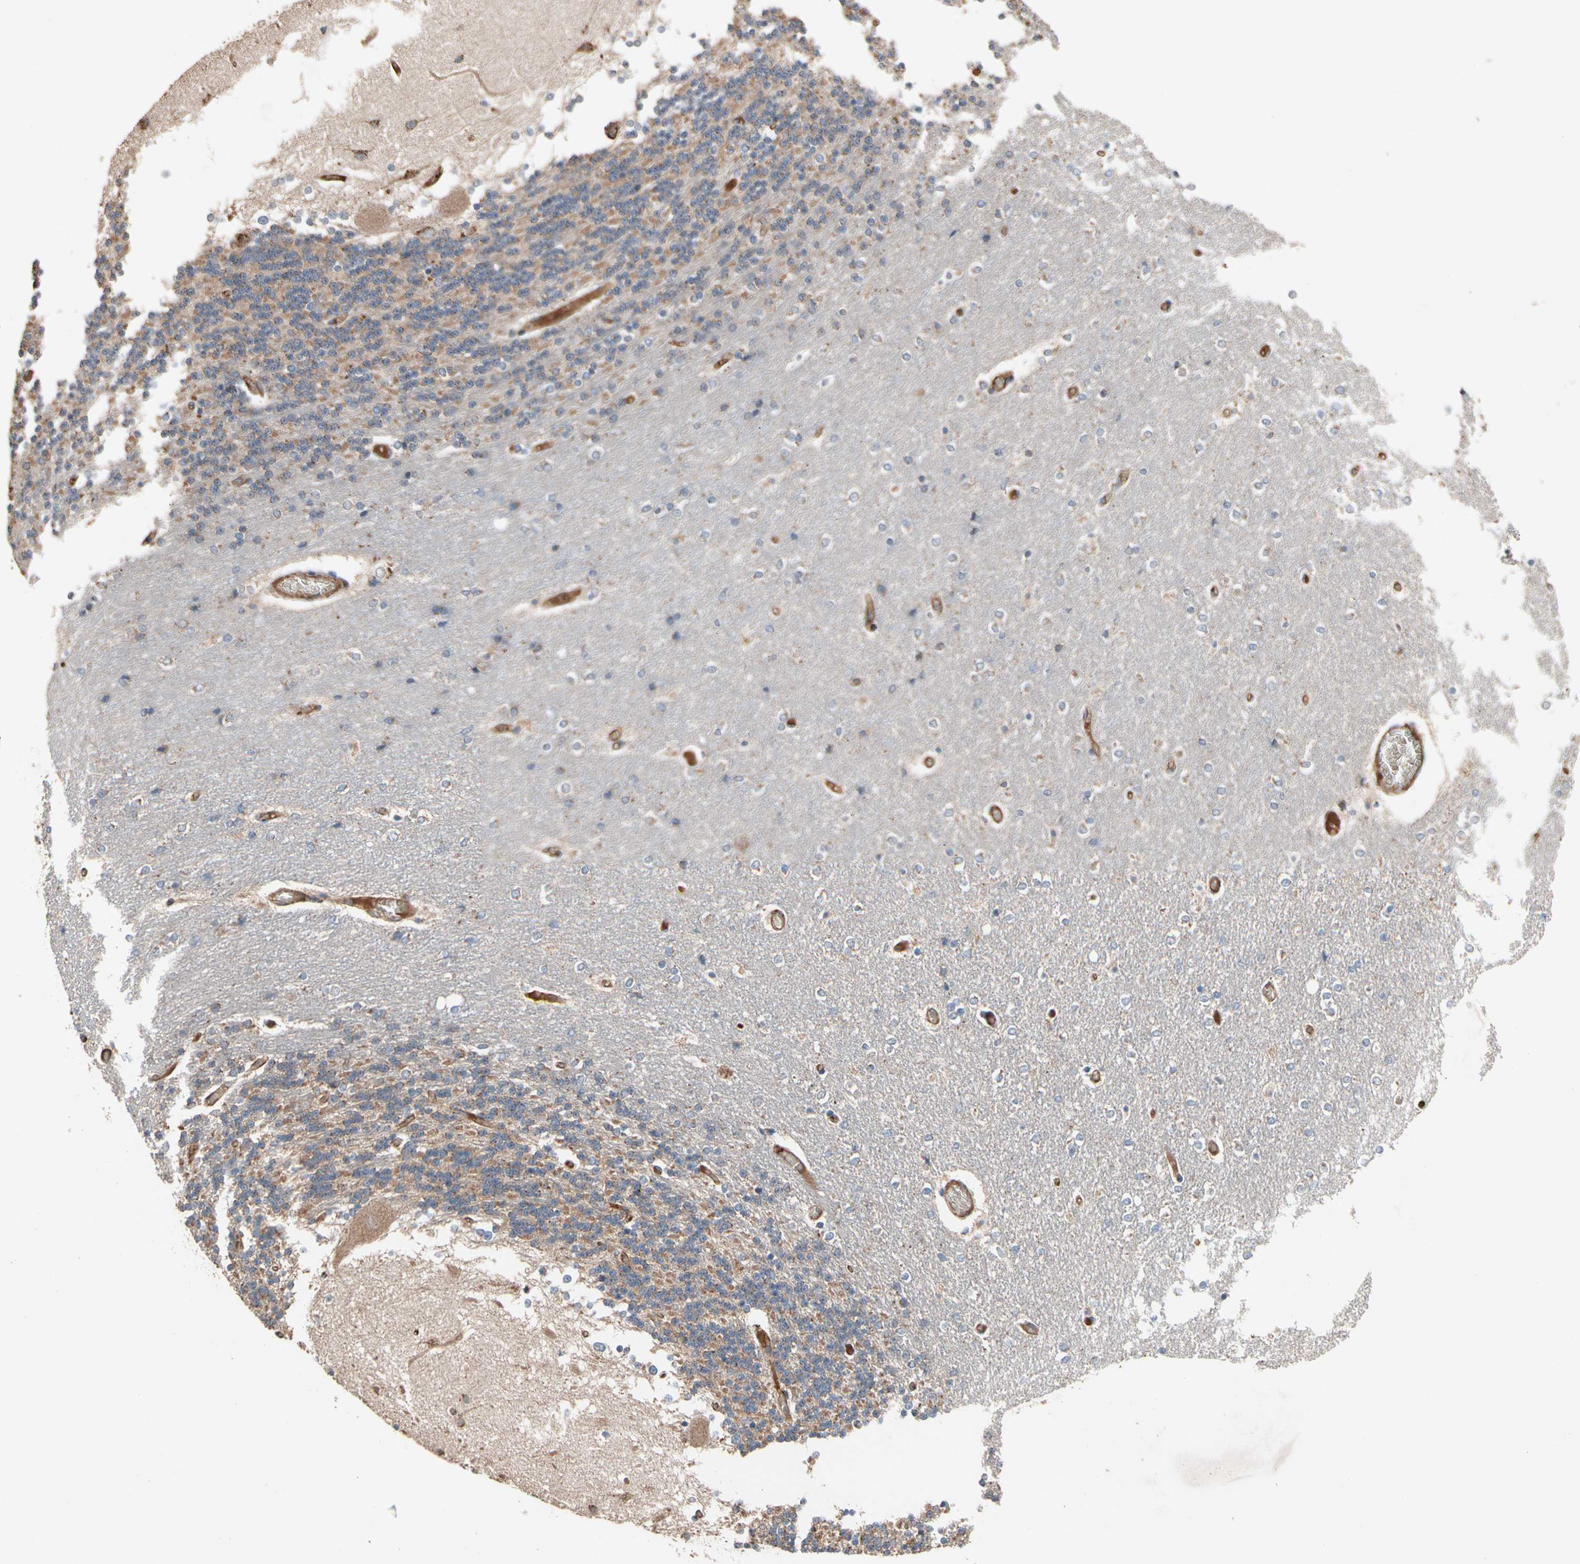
{"staining": {"intensity": "moderate", "quantity": ">75%", "location": "cytoplasmic/membranous"}, "tissue": "cerebellum", "cell_type": "Cells in granular layer", "image_type": "normal", "snomed": [{"axis": "morphology", "description": "Normal tissue, NOS"}, {"axis": "topography", "description": "Cerebellum"}], "caption": "The photomicrograph shows a brown stain indicating the presence of a protein in the cytoplasmic/membranous of cells in granular layer in cerebellum.", "gene": "GCK", "patient": {"sex": "female", "age": 54}}